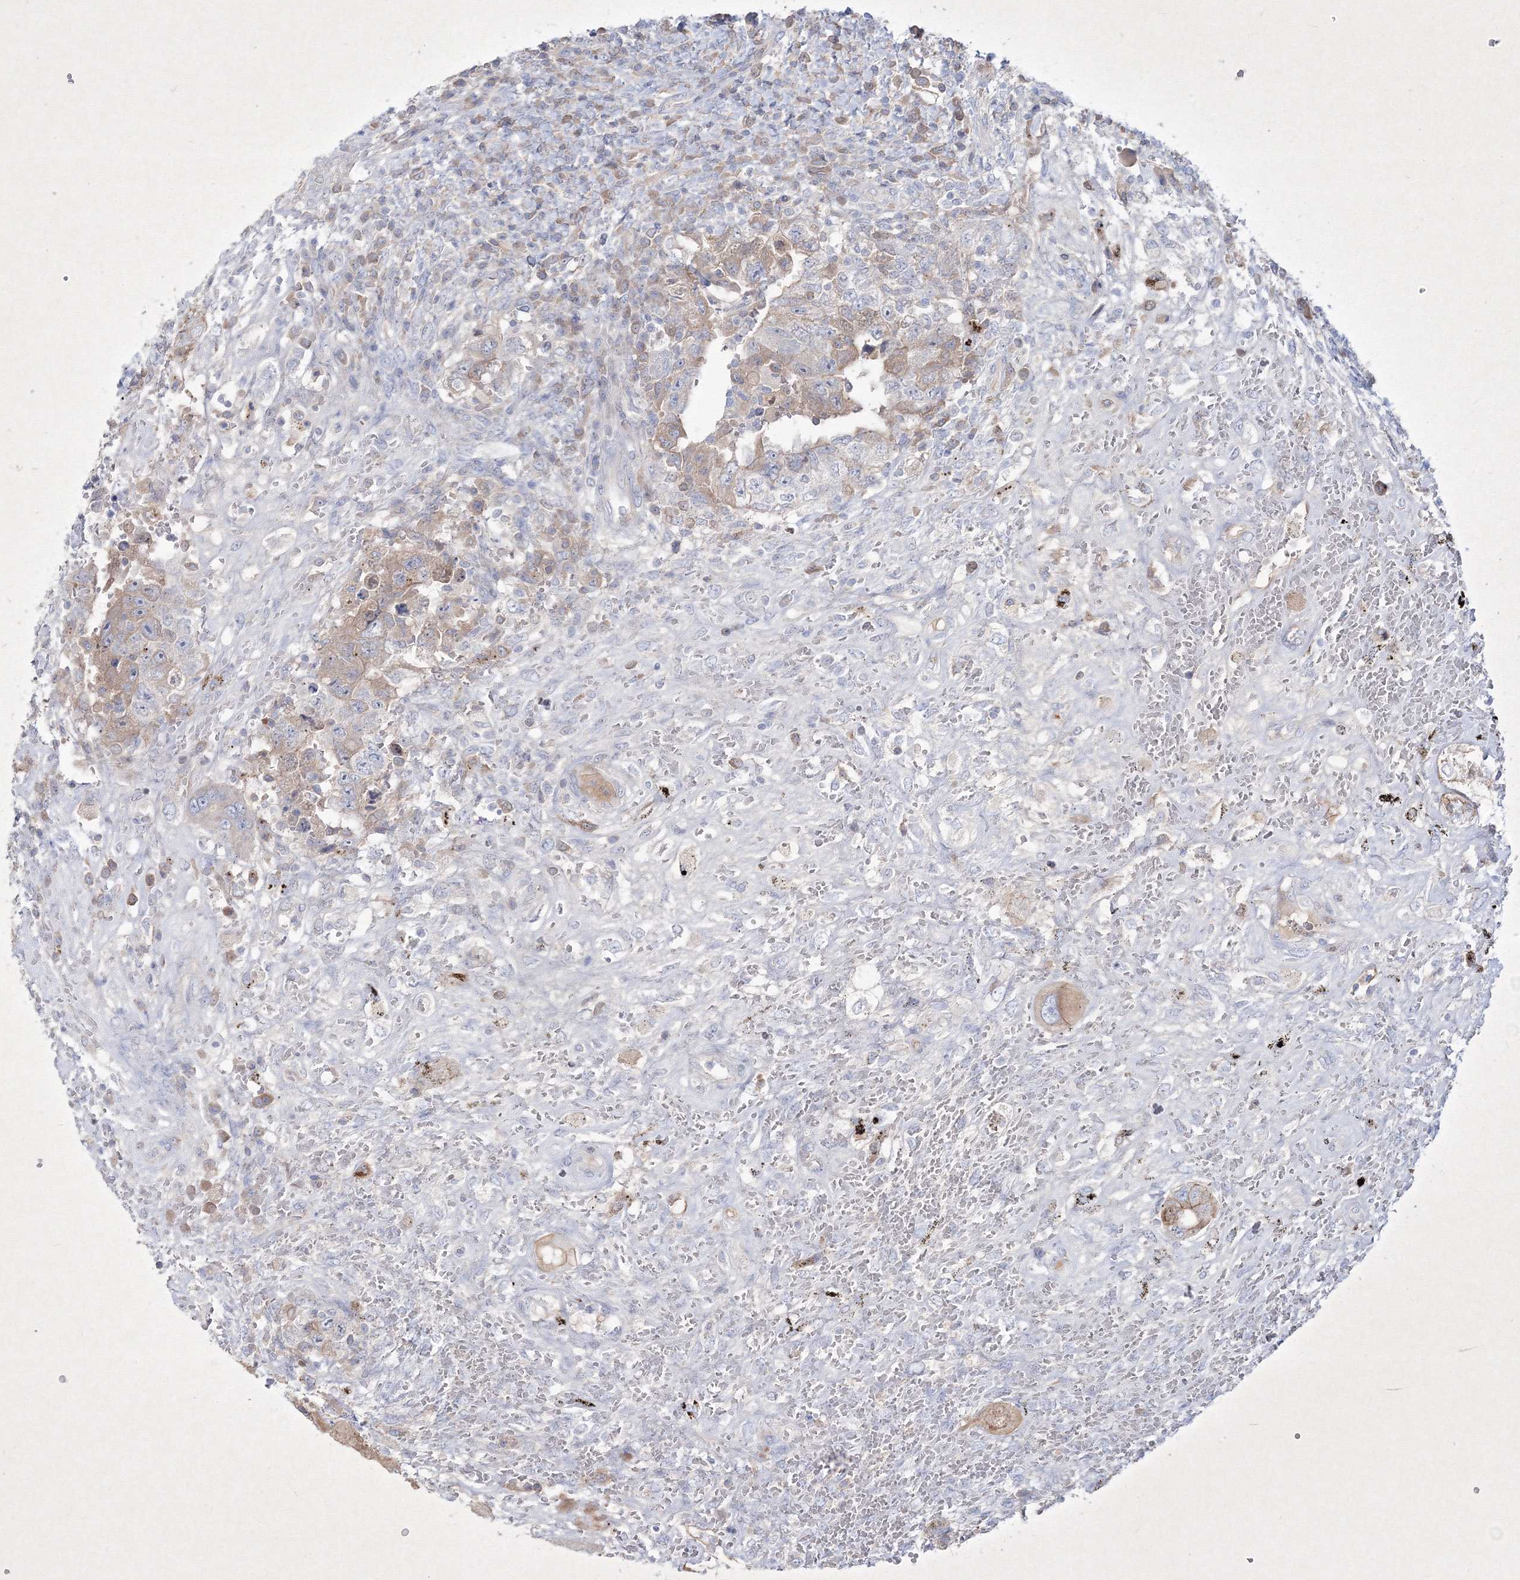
{"staining": {"intensity": "weak", "quantity": "25%-75%", "location": "cytoplasmic/membranous"}, "tissue": "testis cancer", "cell_type": "Tumor cells", "image_type": "cancer", "snomed": [{"axis": "morphology", "description": "Carcinoma, Embryonal, NOS"}, {"axis": "topography", "description": "Testis"}], "caption": "A photomicrograph of testis cancer (embryonal carcinoma) stained for a protein shows weak cytoplasmic/membranous brown staining in tumor cells.", "gene": "TMEM139", "patient": {"sex": "male", "age": 26}}